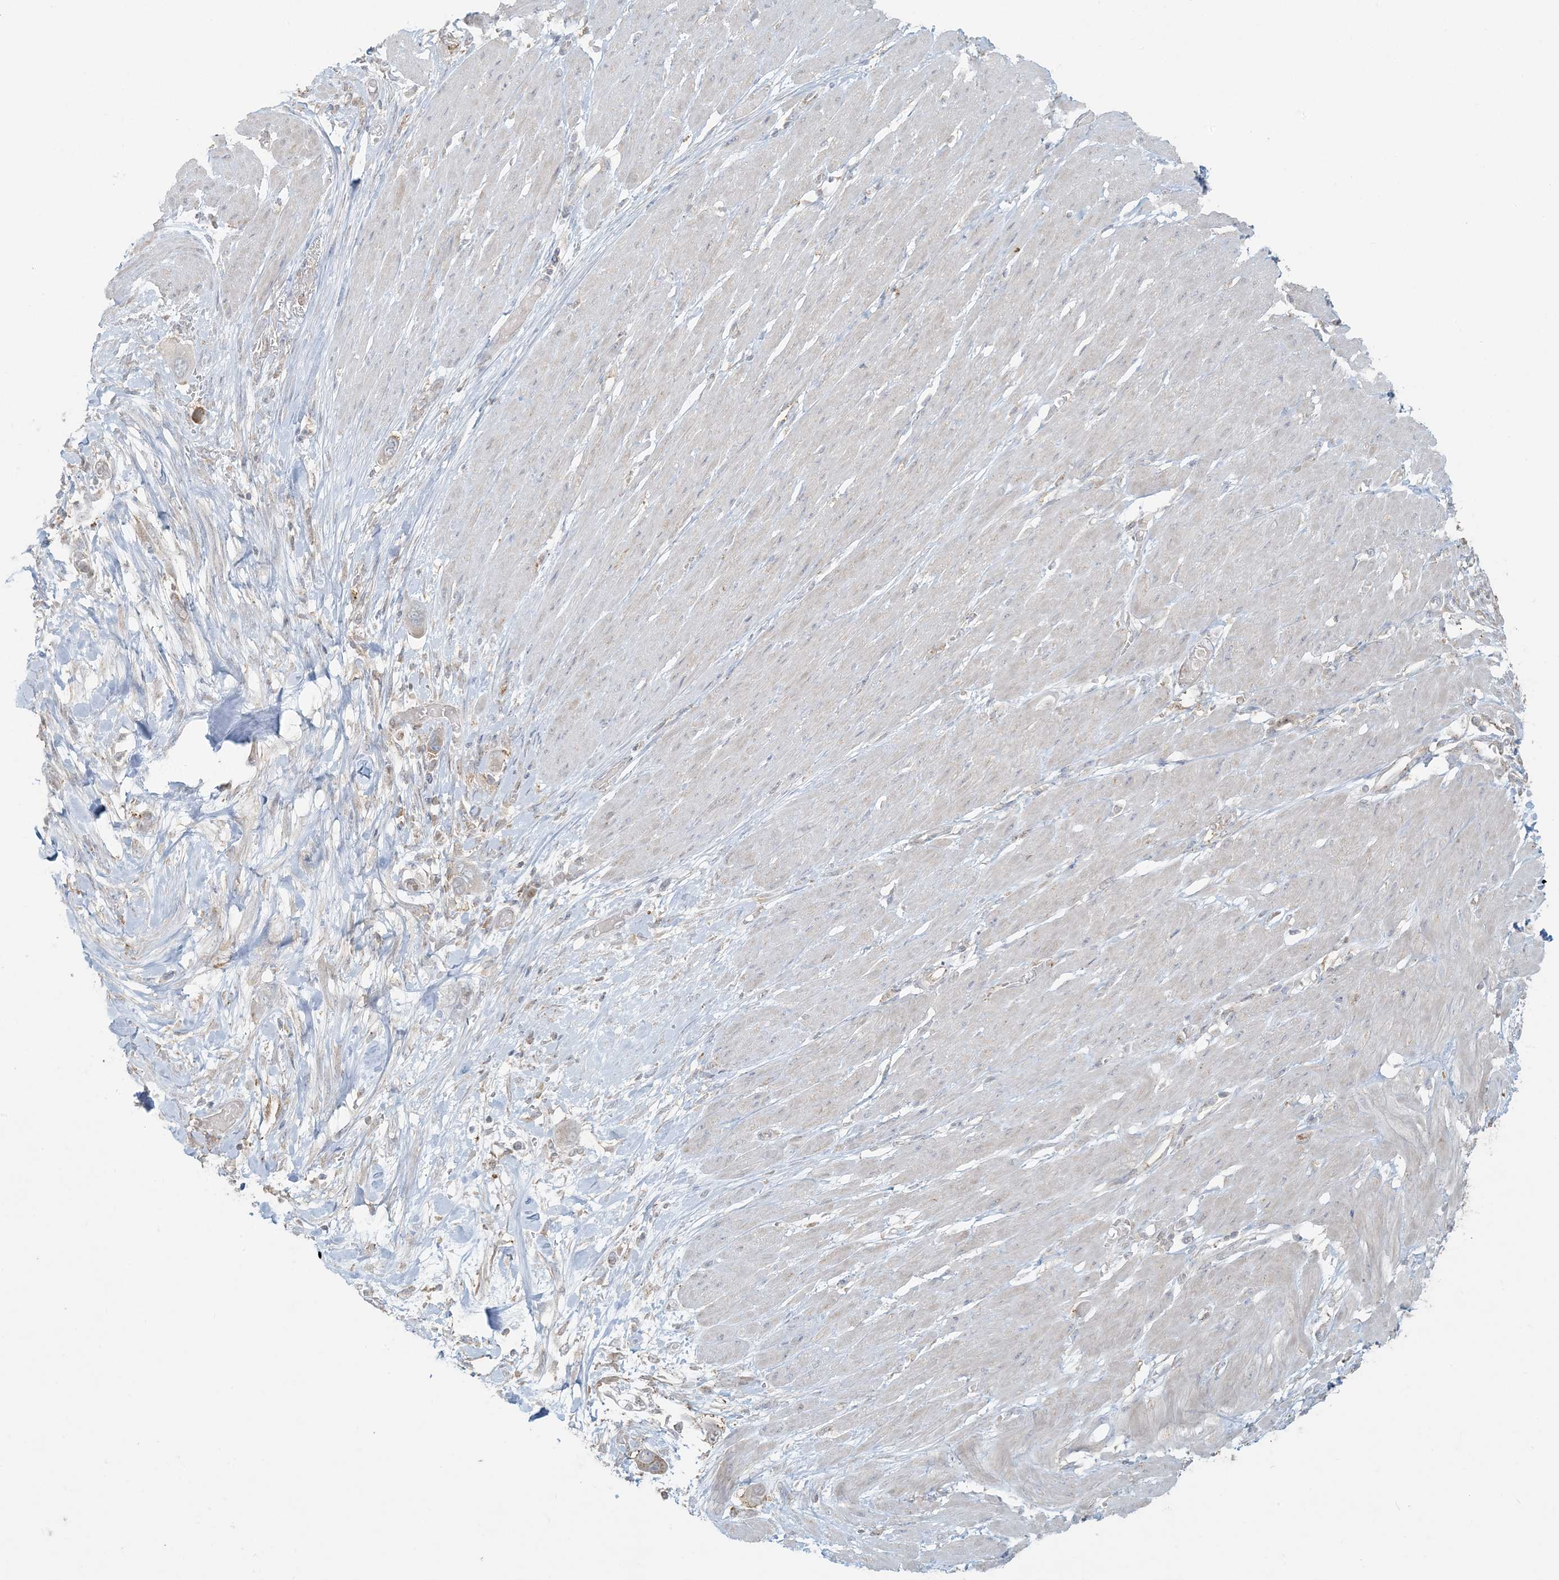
{"staining": {"intensity": "negative", "quantity": "none", "location": "none"}, "tissue": "pancreatic cancer", "cell_type": "Tumor cells", "image_type": "cancer", "snomed": [{"axis": "morphology", "description": "Adenocarcinoma, NOS"}, {"axis": "topography", "description": "Pancreas"}], "caption": "The histopathology image displays no significant positivity in tumor cells of adenocarcinoma (pancreatic). (Brightfield microscopy of DAB IHC at high magnification).", "gene": "HACL1", "patient": {"sex": "male", "age": 68}}